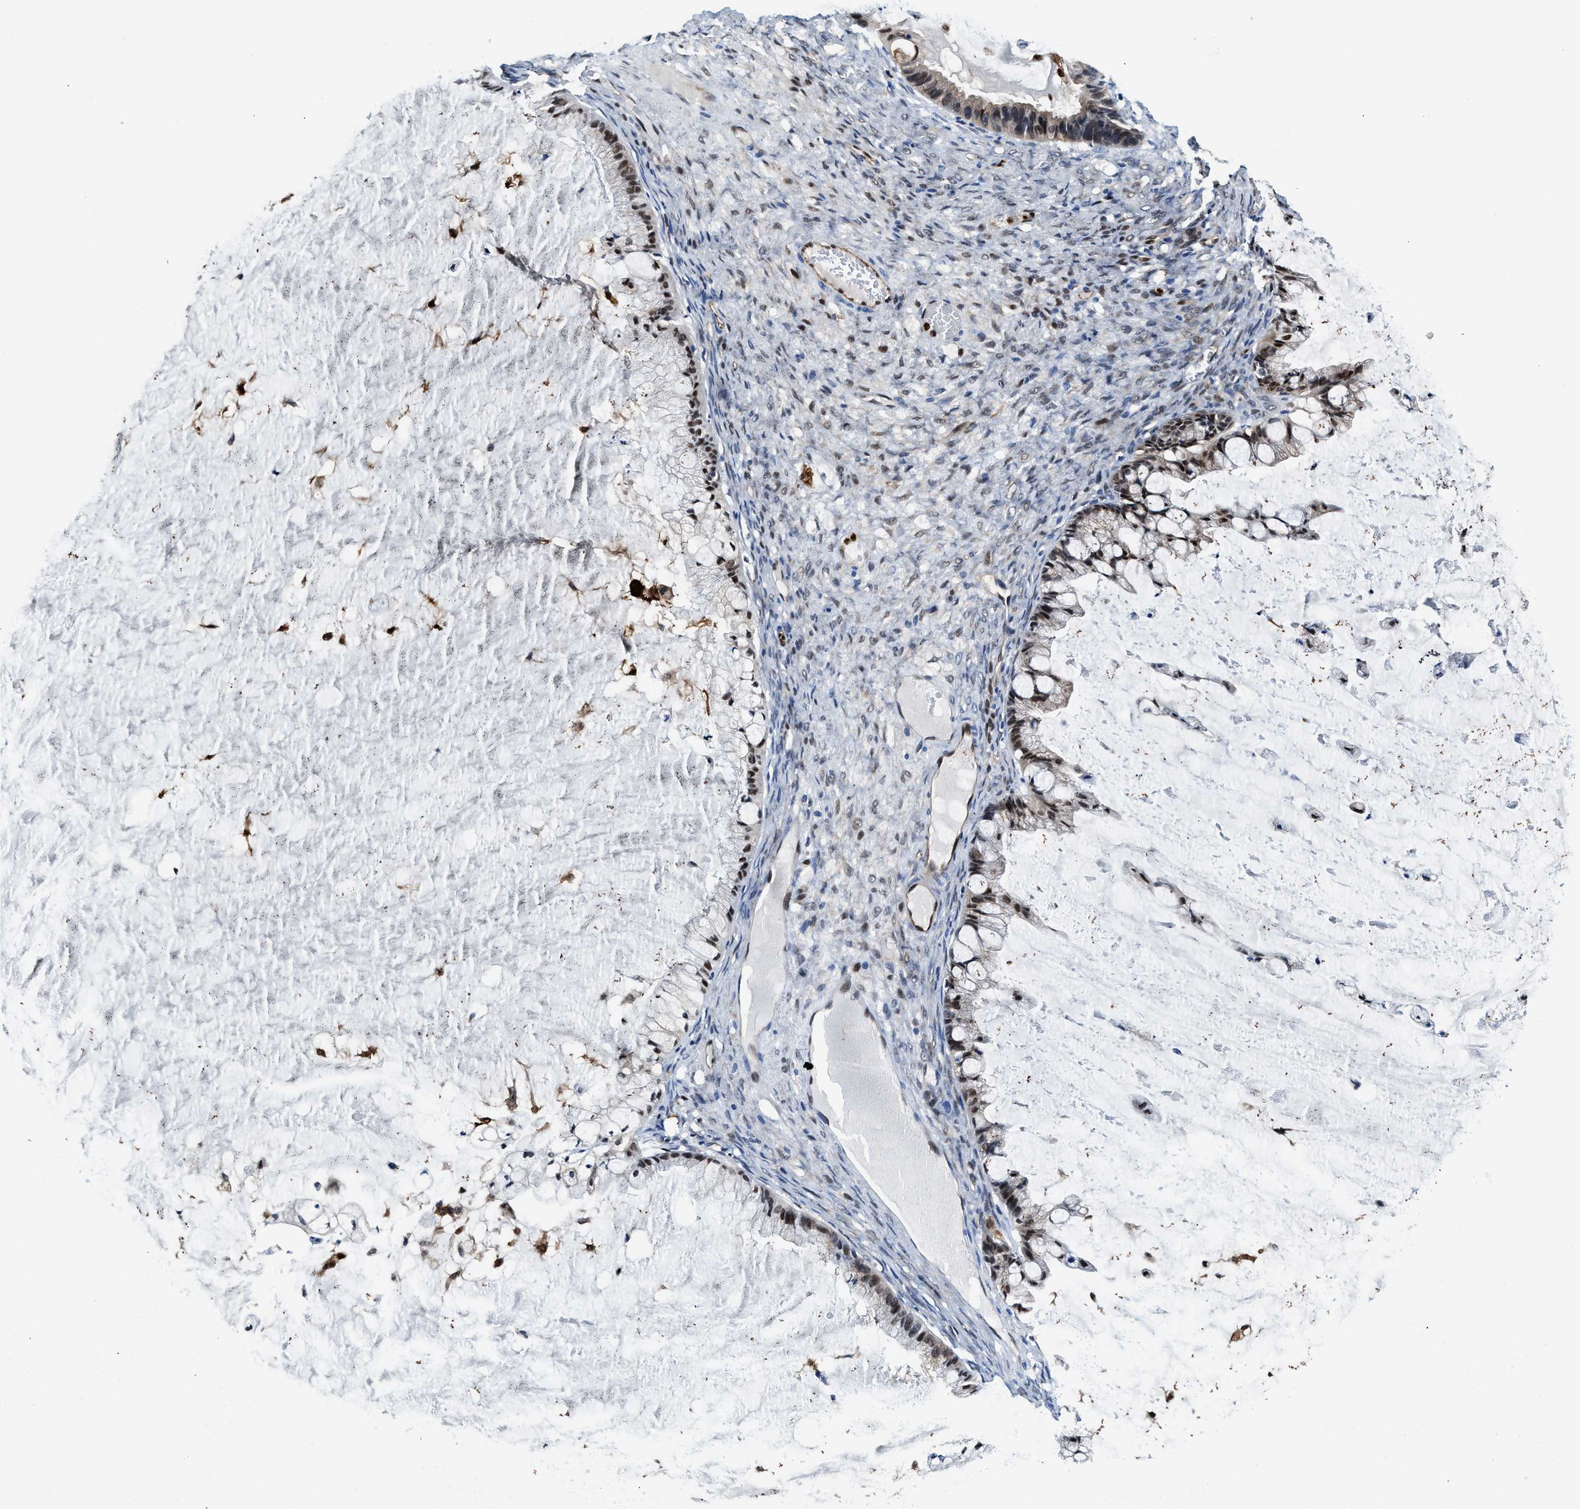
{"staining": {"intensity": "strong", "quantity": ">75%", "location": "nuclear"}, "tissue": "ovarian cancer", "cell_type": "Tumor cells", "image_type": "cancer", "snomed": [{"axis": "morphology", "description": "Cystadenocarcinoma, mucinous, NOS"}, {"axis": "topography", "description": "Ovary"}], "caption": "Protein expression analysis of mucinous cystadenocarcinoma (ovarian) exhibits strong nuclear staining in about >75% of tumor cells.", "gene": "LTA4H", "patient": {"sex": "female", "age": 57}}